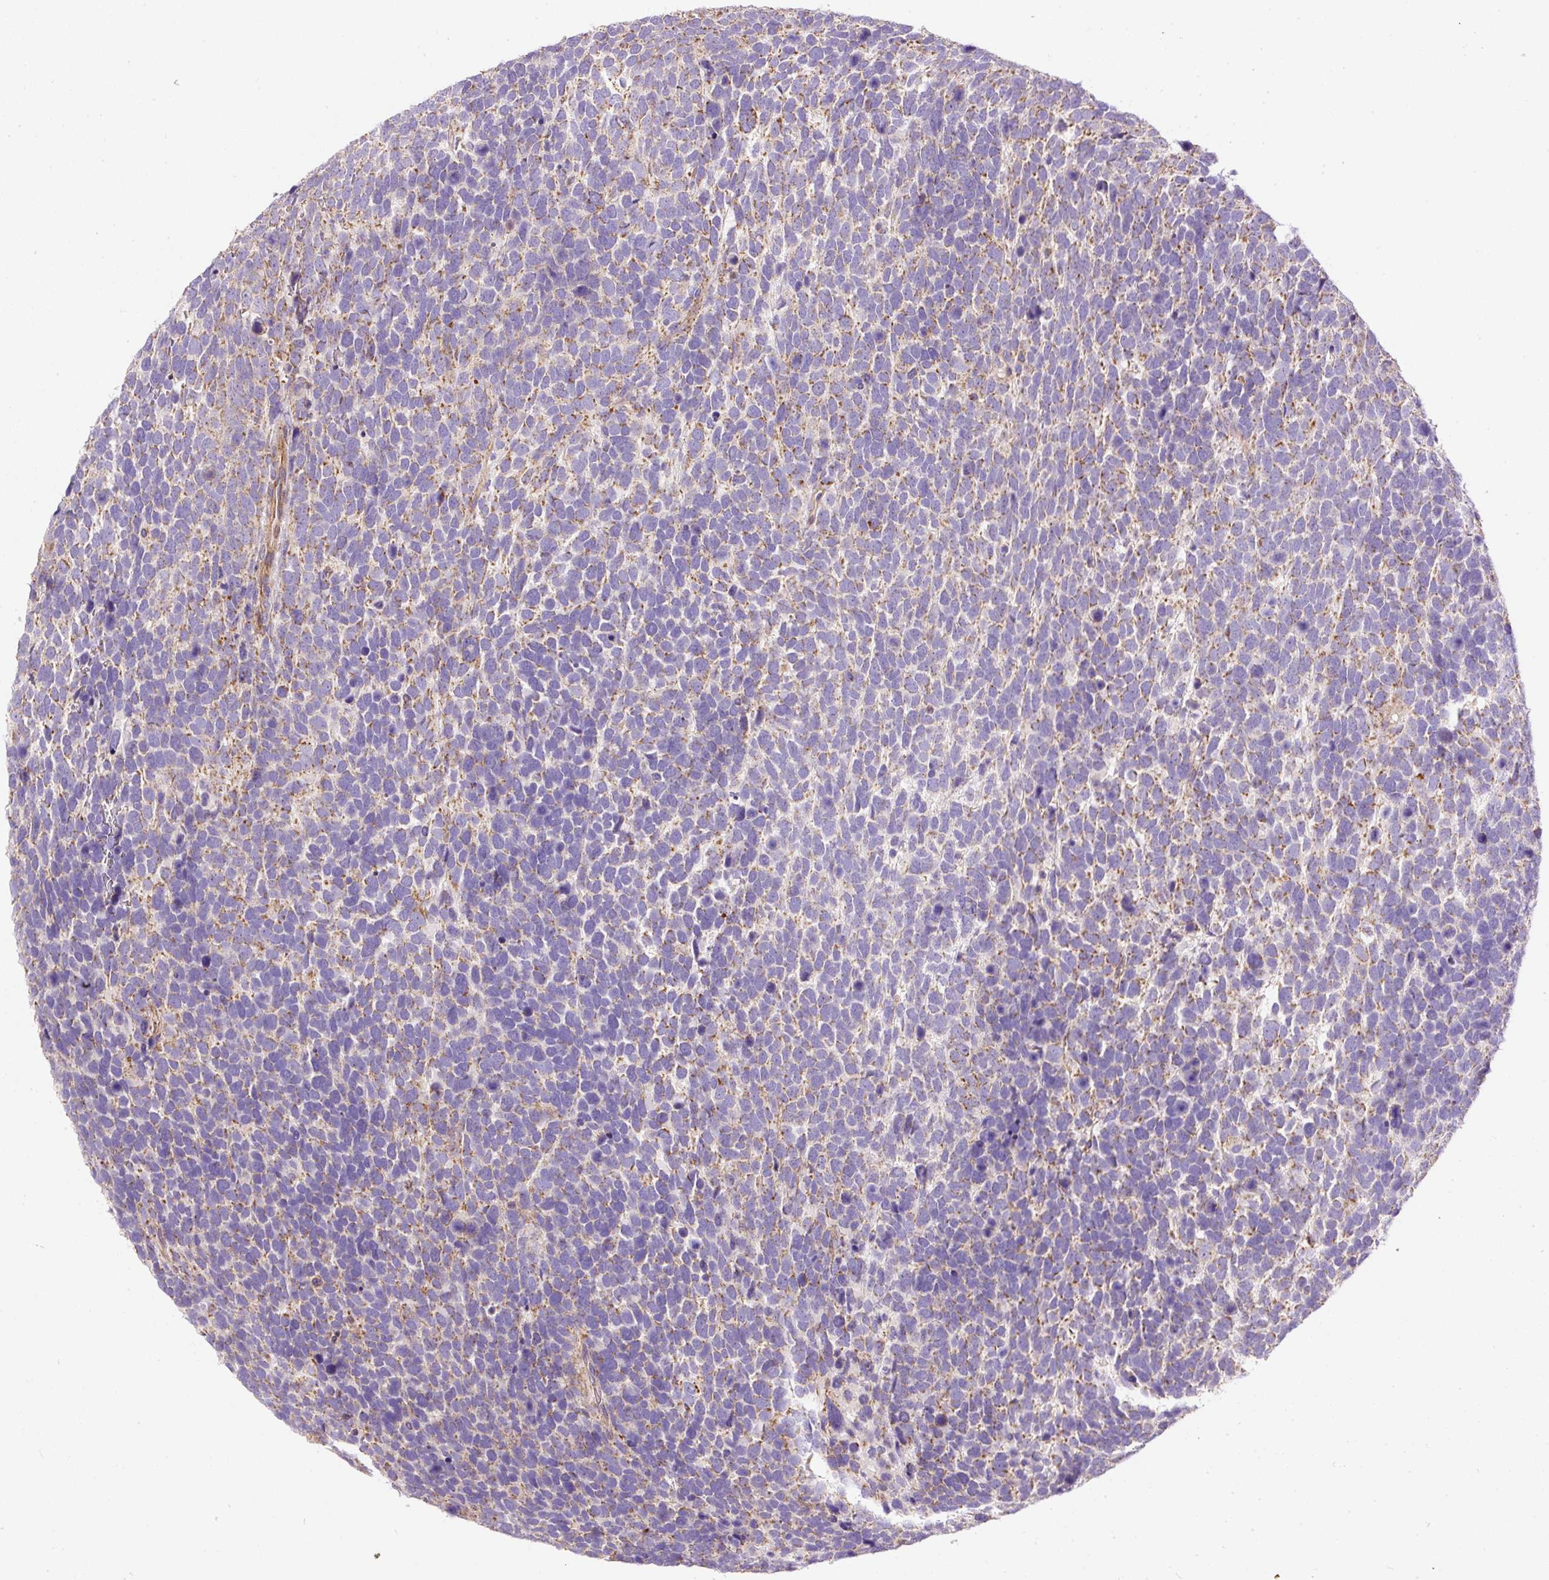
{"staining": {"intensity": "moderate", "quantity": "25%-75%", "location": "cytoplasmic/membranous"}, "tissue": "urothelial cancer", "cell_type": "Tumor cells", "image_type": "cancer", "snomed": [{"axis": "morphology", "description": "Urothelial carcinoma, High grade"}, {"axis": "topography", "description": "Urinary bladder"}], "caption": "Moderate cytoplasmic/membranous protein positivity is appreciated in approximately 25%-75% of tumor cells in urothelial cancer.", "gene": "NDUFAF2", "patient": {"sex": "female", "age": 82}}